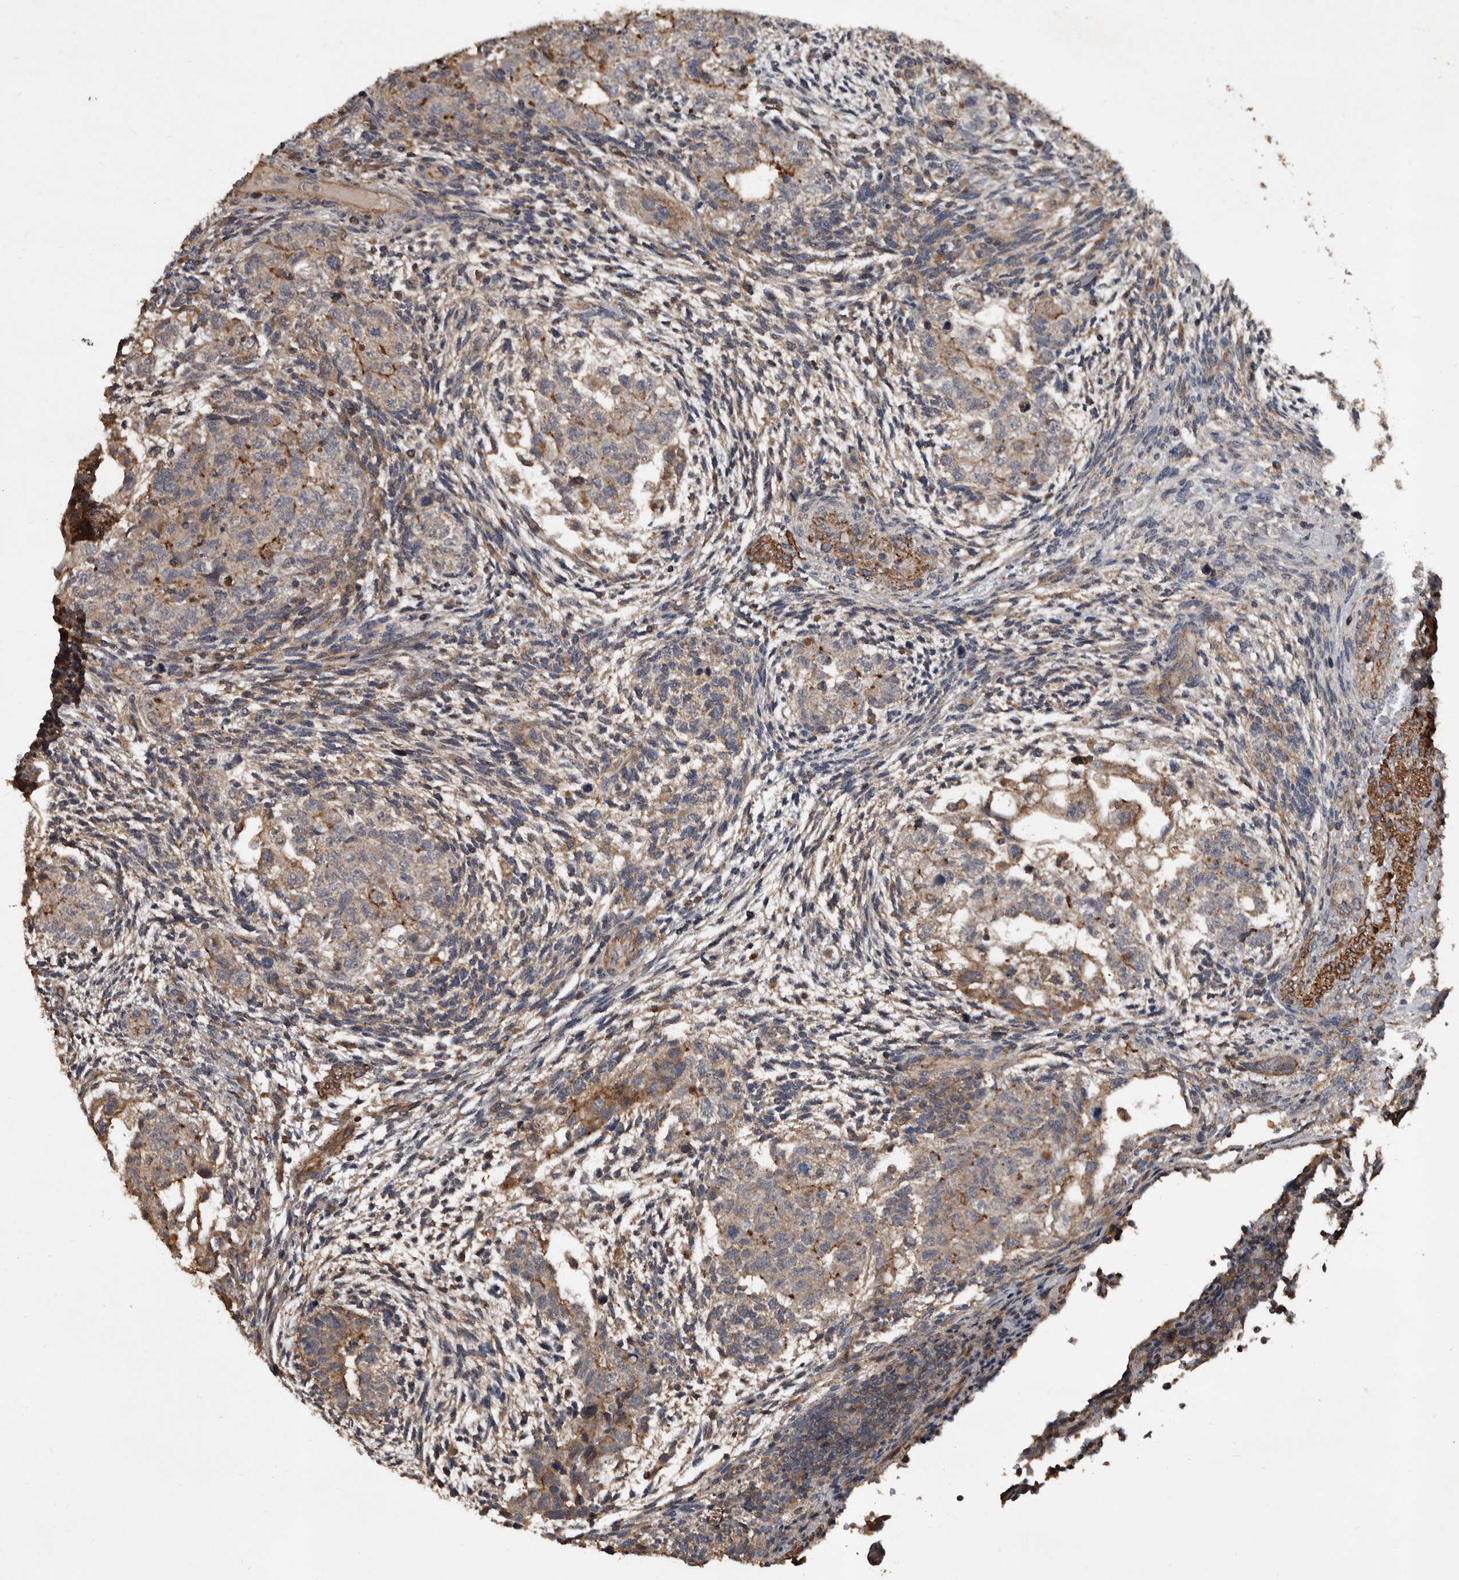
{"staining": {"intensity": "weak", "quantity": ">75%", "location": "cytoplasmic/membranous"}, "tissue": "testis cancer", "cell_type": "Tumor cells", "image_type": "cancer", "snomed": [{"axis": "morphology", "description": "Normal tissue, NOS"}, {"axis": "morphology", "description": "Carcinoma, Embryonal, NOS"}, {"axis": "topography", "description": "Testis"}], "caption": "High-power microscopy captured an immunohistochemistry photomicrograph of testis embryonal carcinoma, revealing weak cytoplasmic/membranous expression in approximately >75% of tumor cells. (DAB = brown stain, brightfield microscopy at high magnification).", "gene": "GREB1", "patient": {"sex": "male", "age": 36}}